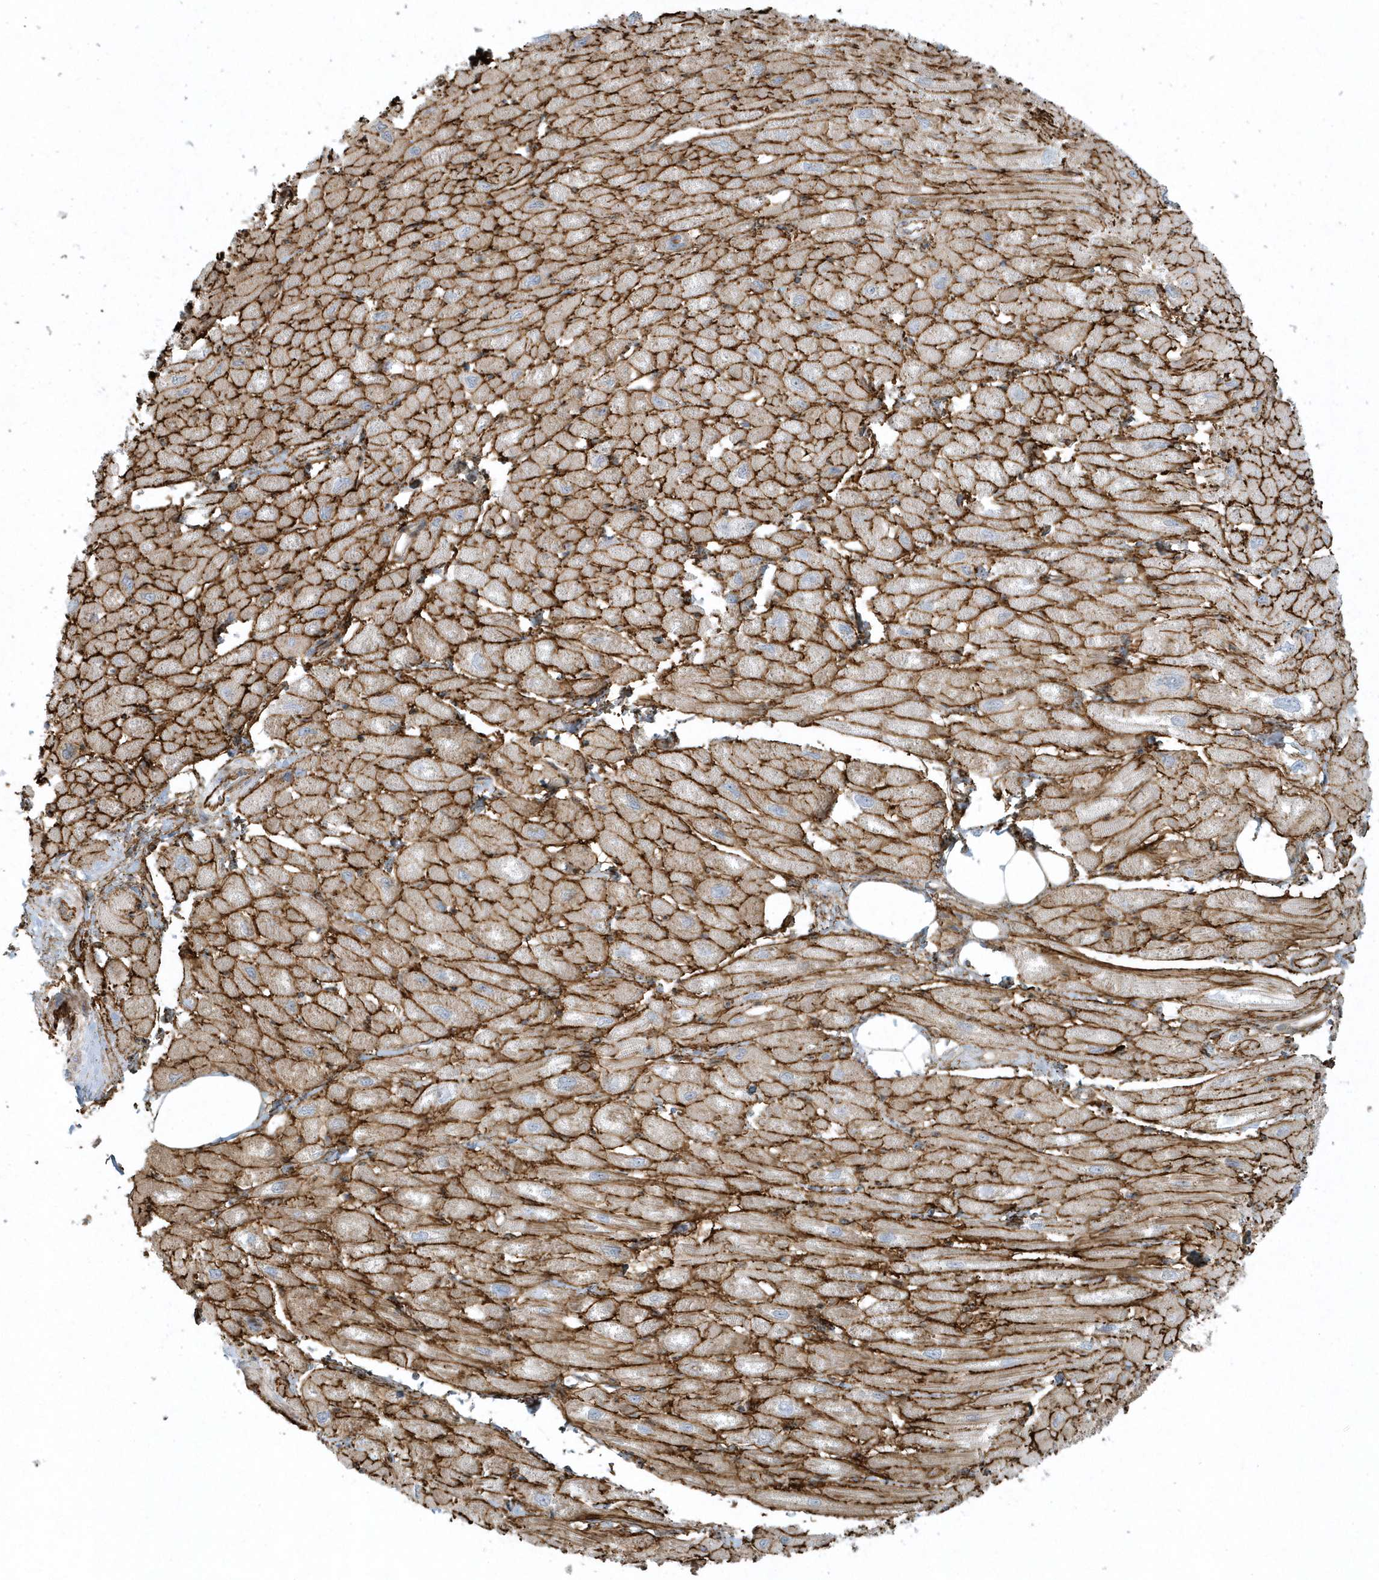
{"staining": {"intensity": "moderate", "quantity": ">75%", "location": "cytoplasmic/membranous"}, "tissue": "heart muscle", "cell_type": "Cardiomyocytes", "image_type": "normal", "snomed": [{"axis": "morphology", "description": "Normal tissue, NOS"}, {"axis": "topography", "description": "Heart"}], "caption": "This is a micrograph of immunohistochemistry (IHC) staining of benign heart muscle, which shows moderate positivity in the cytoplasmic/membranous of cardiomyocytes.", "gene": "MASP2", "patient": {"sex": "male", "age": 50}}